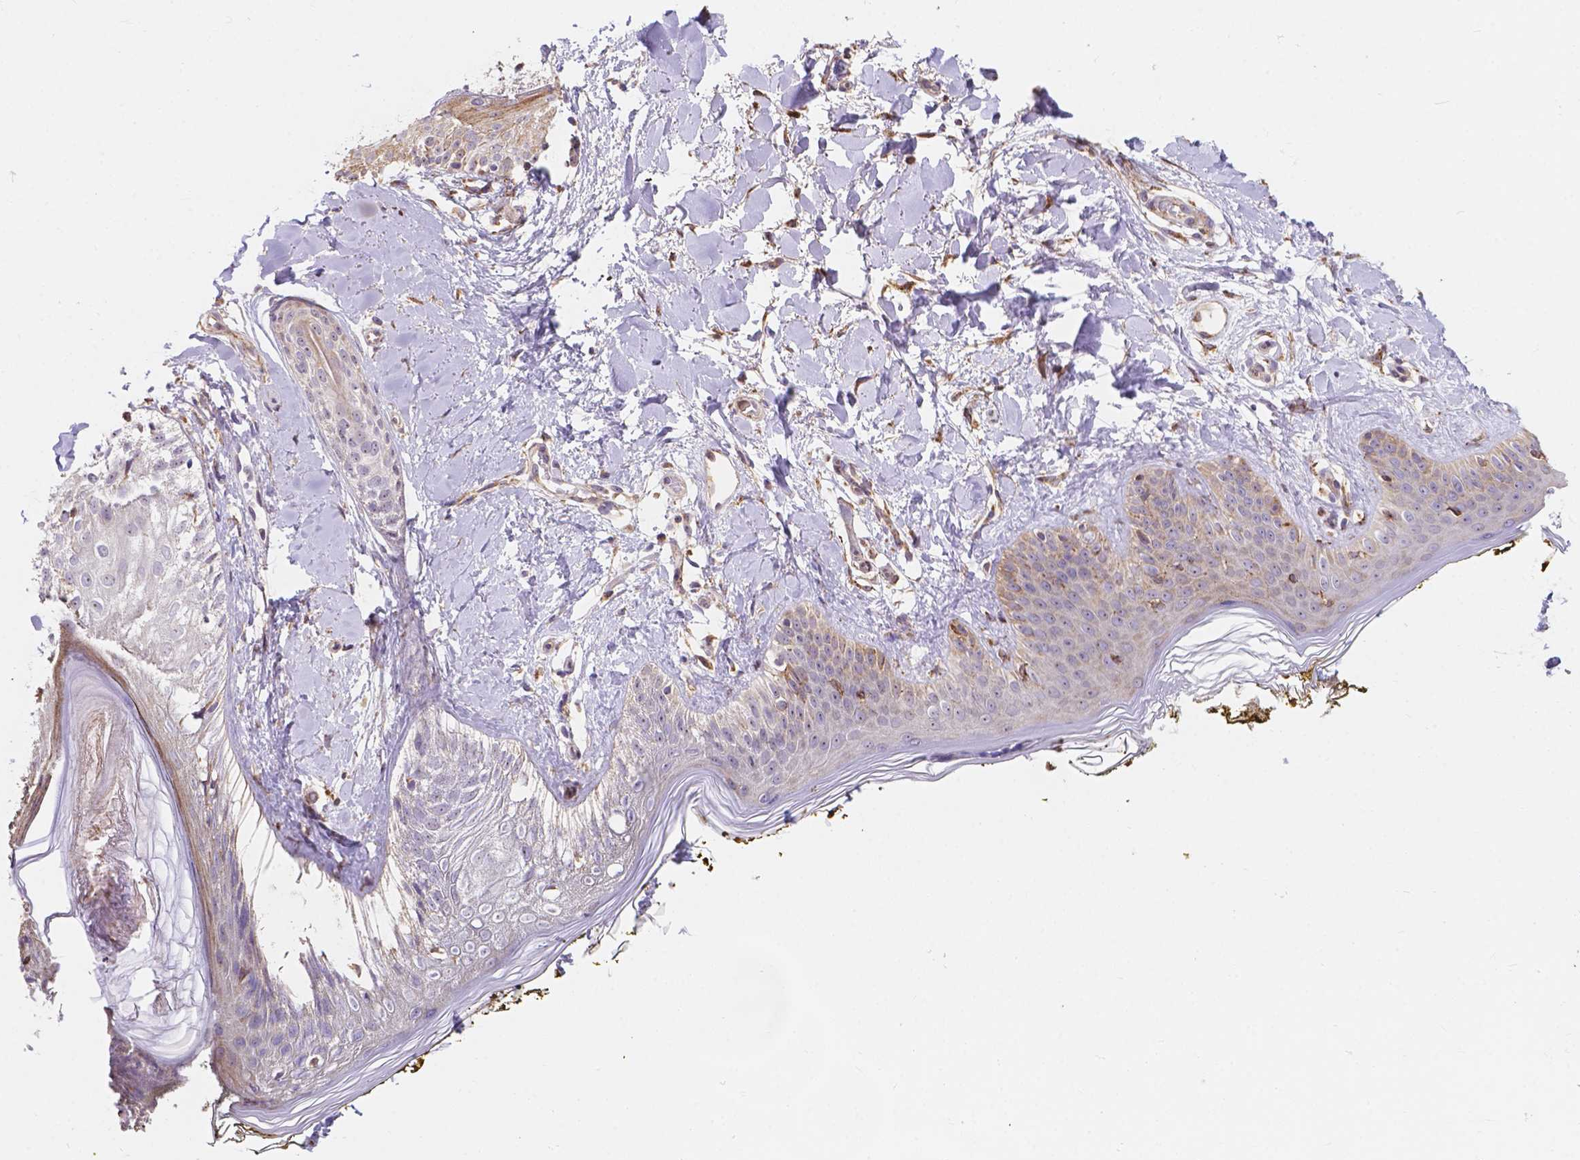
{"staining": {"intensity": "moderate", "quantity": ">75%", "location": "cytoplasmic/membranous"}, "tissue": "skin", "cell_type": "Fibroblasts", "image_type": "normal", "snomed": [{"axis": "morphology", "description": "Normal tissue, NOS"}, {"axis": "topography", "description": "Skin"}], "caption": "Protein staining exhibits moderate cytoplasmic/membranous expression in approximately >75% of fibroblasts in benign skin.", "gene": "IPO11", "patient": {"sex": "female", "age": 34}}